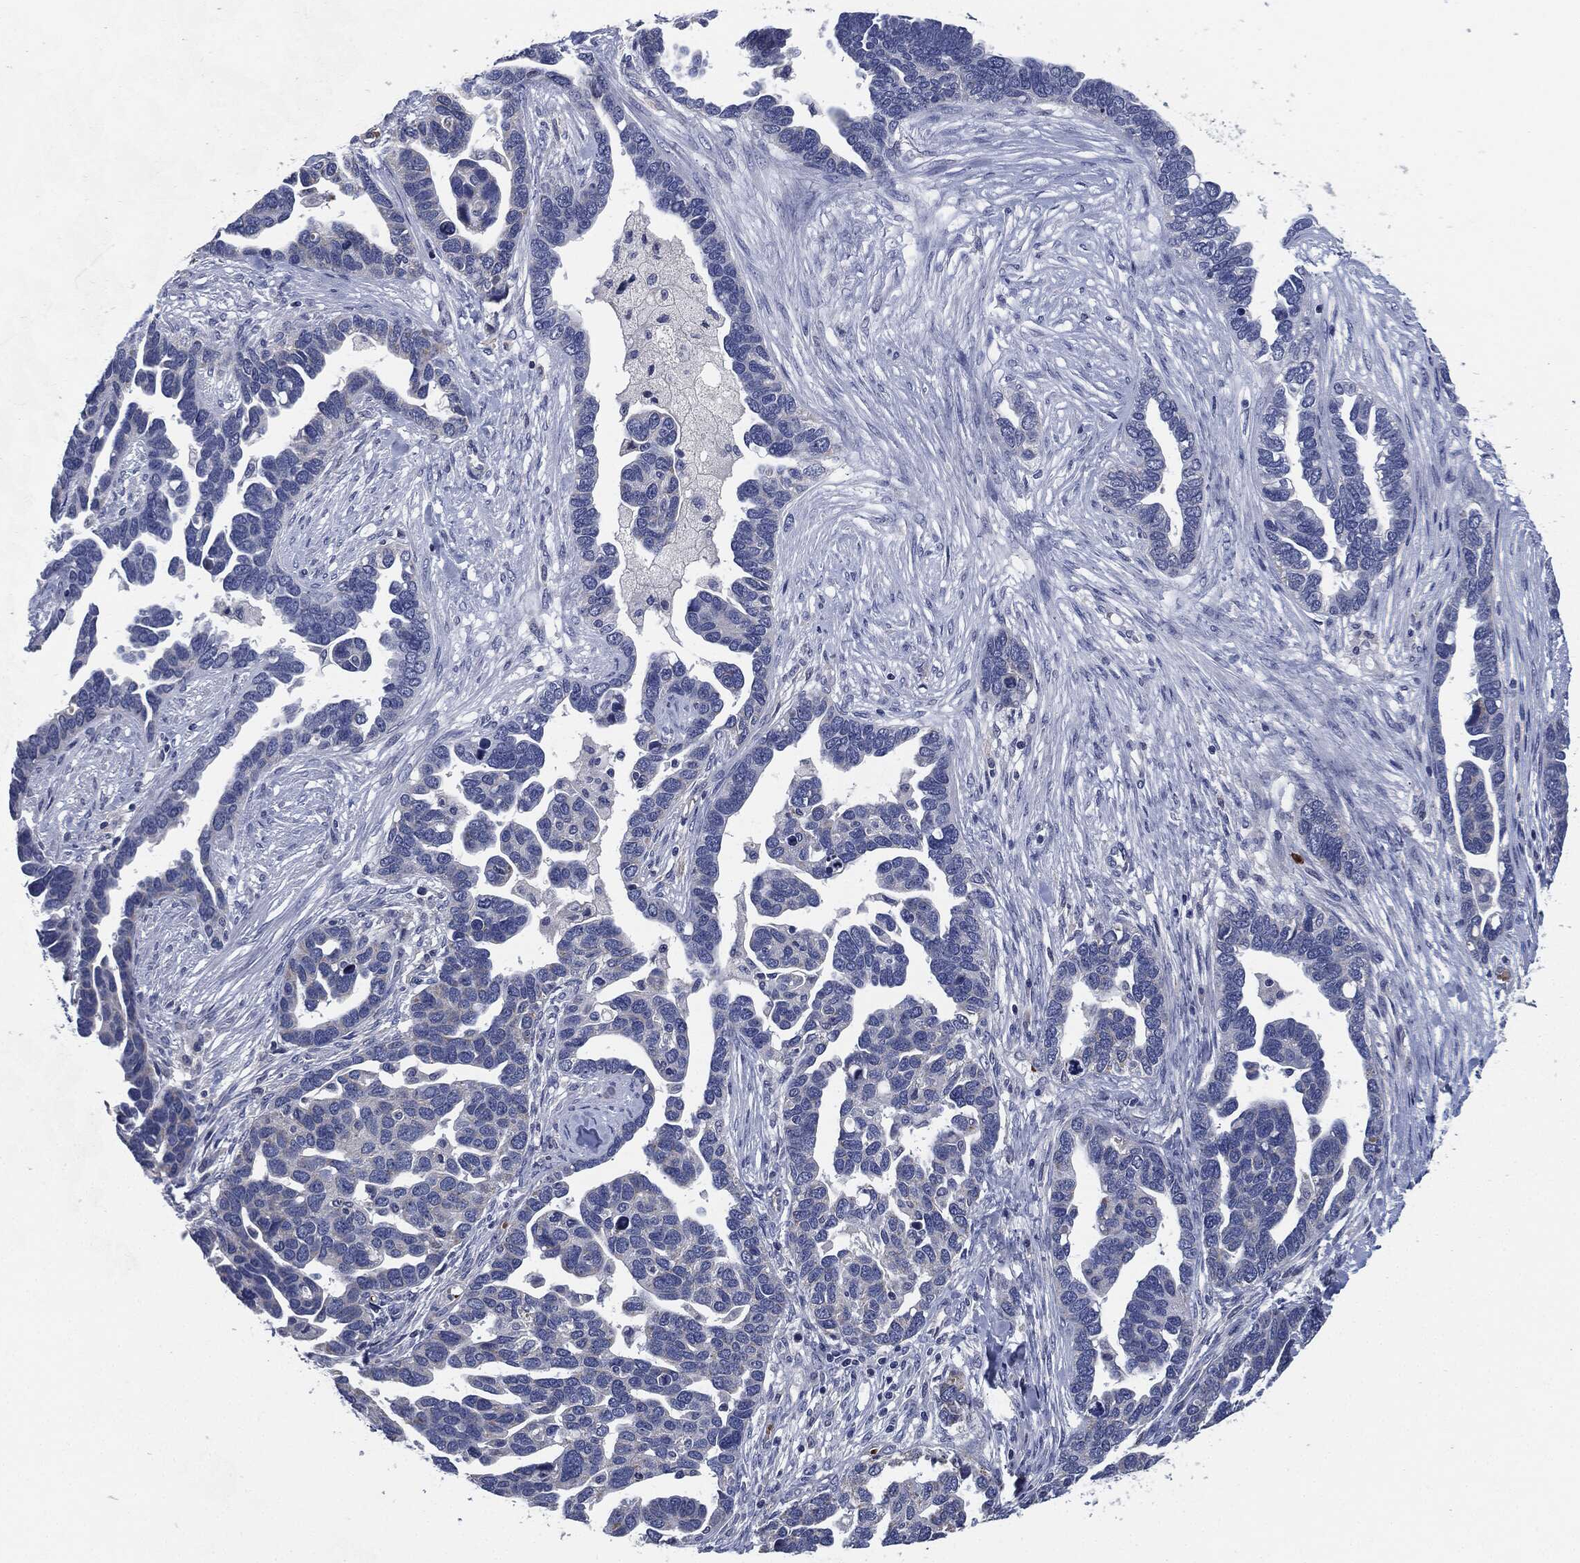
{"staining": {"intensity": "negative", "quantity": "none", "location": "none"}, "tissue": "ovarian cancer", "cell_type": "Tumor cells", "image_type": "cancer", "snomed": [{"axis": "morphology", "description": "Cystadenocarcinoma, serous, NOS"}, {"axis": "topography", "description": "Ovary"}], "caption": "DAB immunohistochemical staining of serous cystadenocarcinoma (ovarian) demonstrates no significant expression in tumor cells.", "gene": "SIGLEC9", "patient": {"sex": "female", "age": 54}}